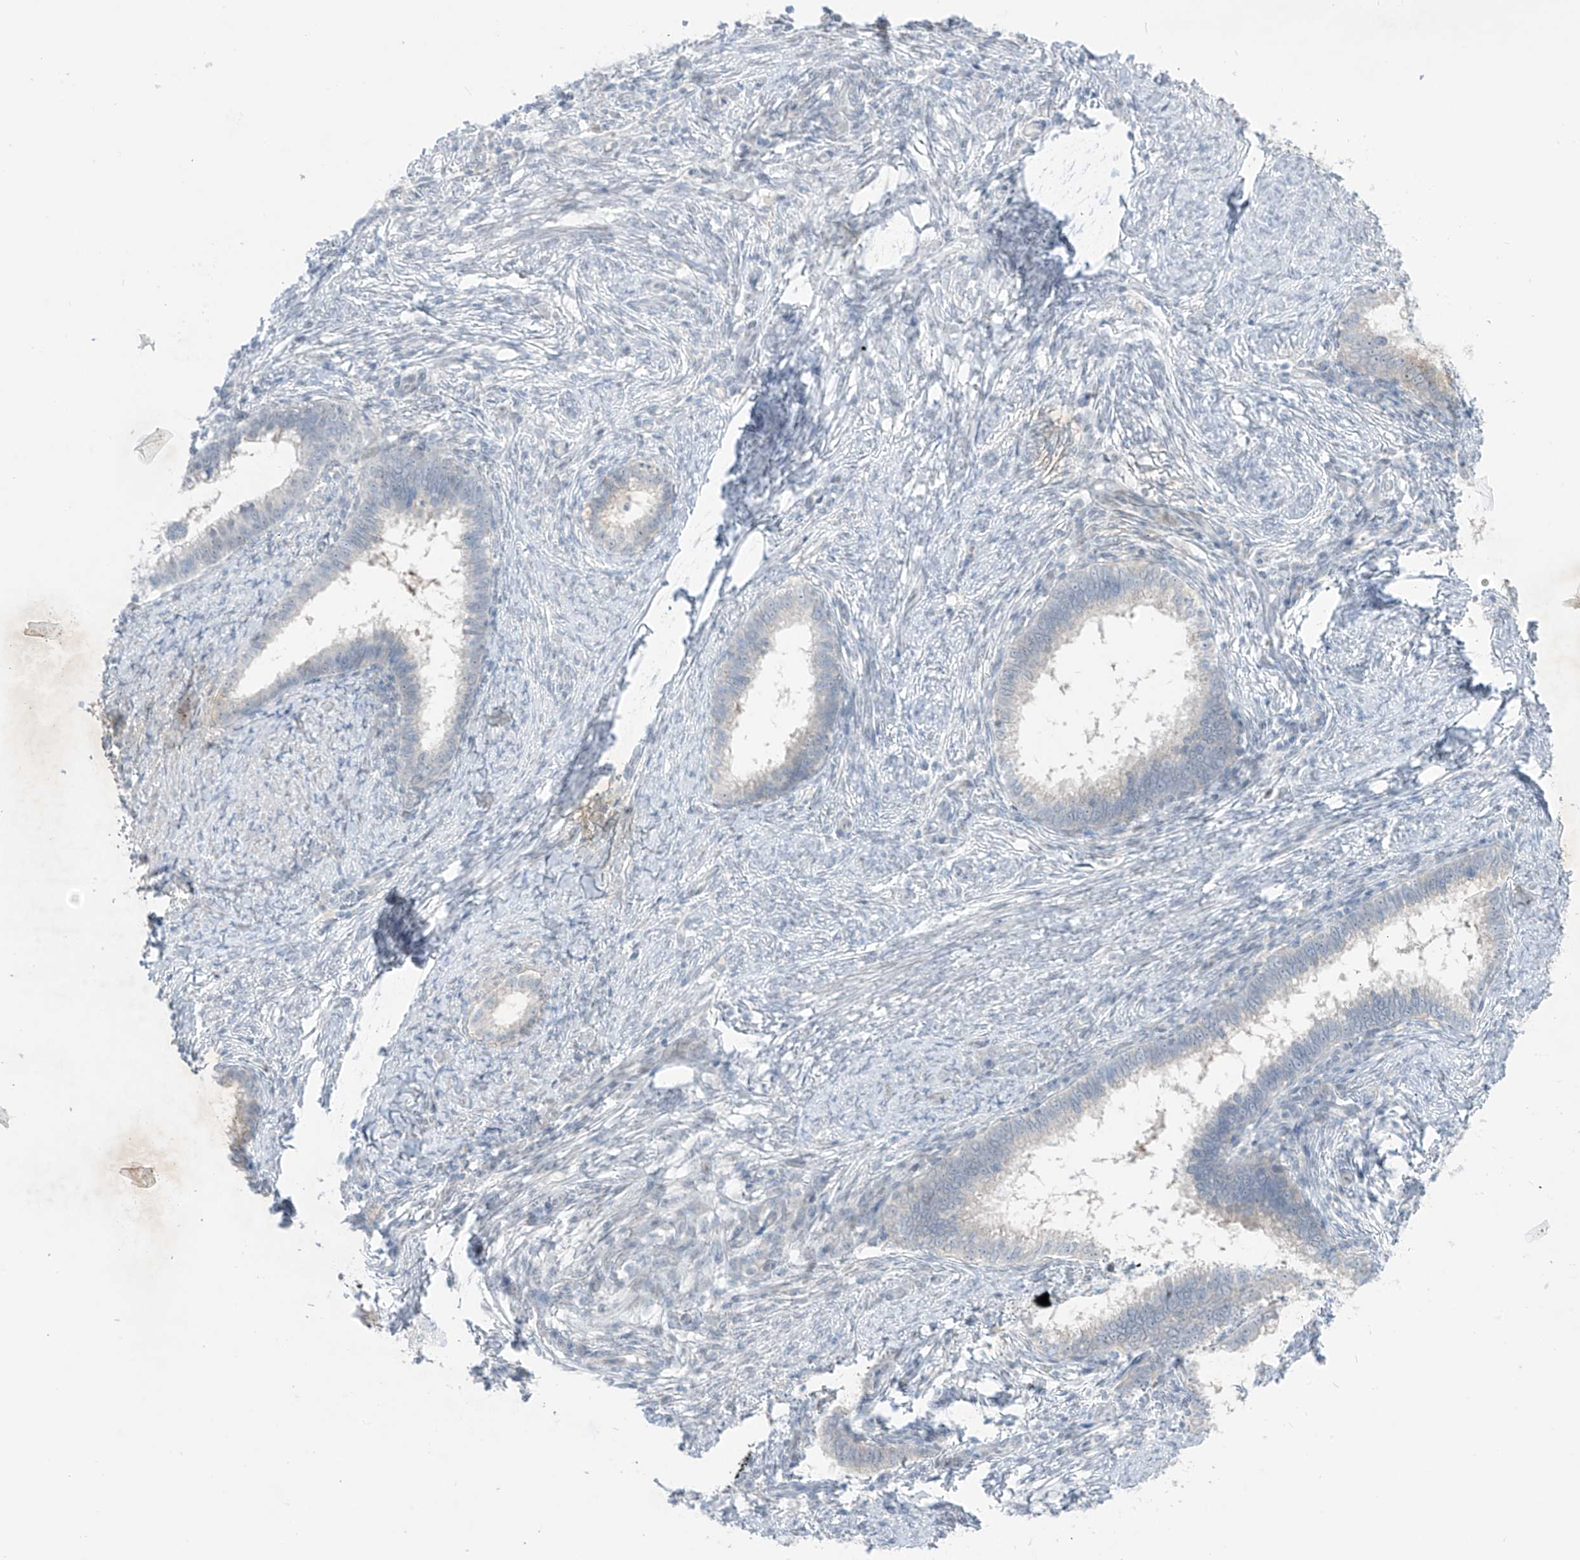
{"staining": {"intensity": "negative", "quantity": "none", "location": "none"}, "tissue": "cervical cancer", "cell_type": "Tumor cells", "image_type": "cancer", "snomed": [{"axis": "morphology", "description": "Adenocarcinoma, NOS"}, {"axis": "topography", "description": "Cervix"}], "caption": "The histopathology image reveals no staining of tumor cells in cervical cancer.", "gene": "ASPRV1", "patient": {"sex": "female", "age": 36}}